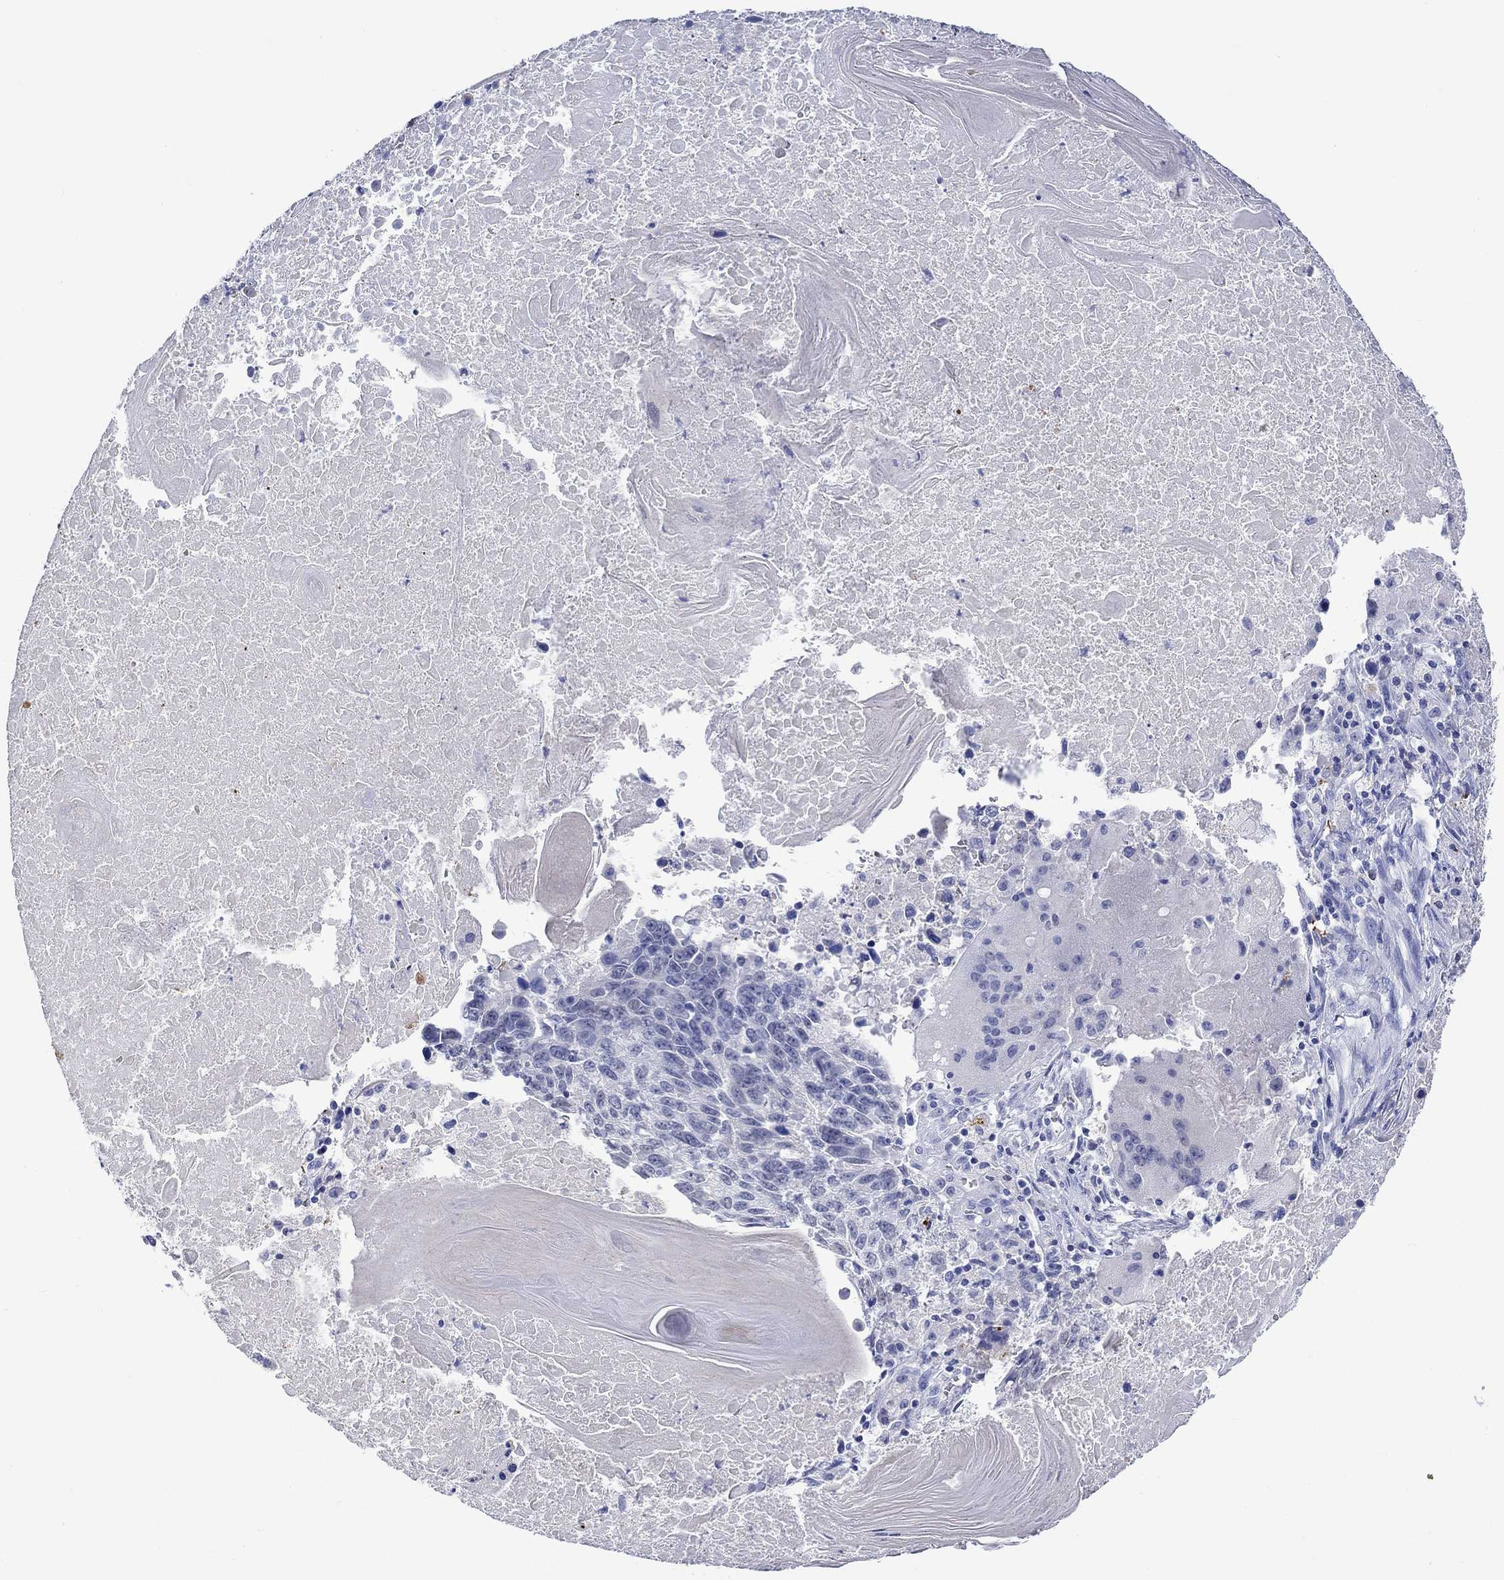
{"staining": {"intensity": "negative", "quantity": "none", "location": "none"}, "tissue": "lung cancer", "cell_type": "Tumor cells", "image_type": "cancer", "snomed": [{"axis": "morphology", "description": "Squamous cell carcinoma, NOS"}, {"axis": "topography", "description": "Lung"}], "caption": "Micrograph shows no significant protein staining in tumor cells of lung cancer. (Stains: DAB immunohistochemistry with hematoxylin counter stain, Microscopy: brightfield microscopy at high magnification).", "gene": "KLHL35", "patient": {"sex": "male", "age": 73}}